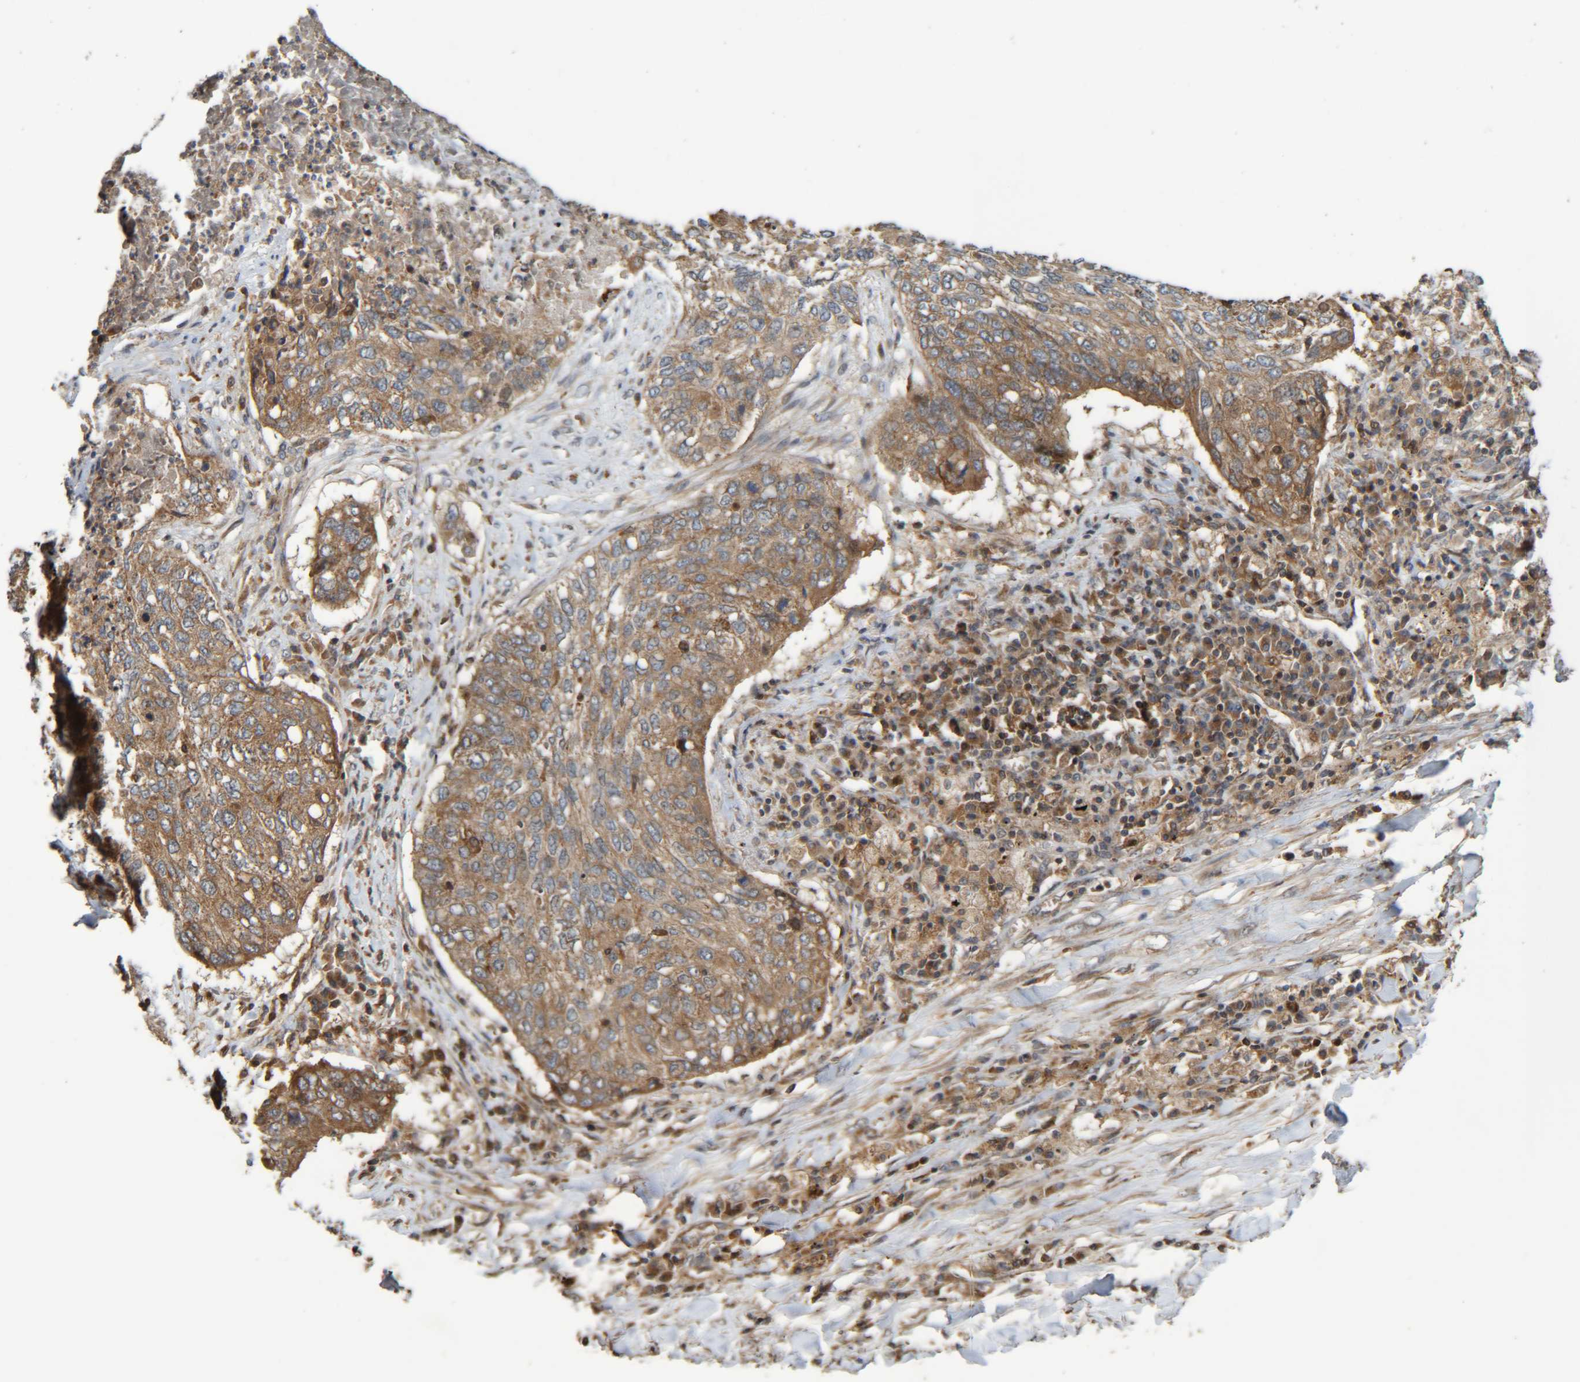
{"staining": {"intensity": "moderate", "quantity": ">75%", "location": "cytoplasmic/membranous"}, "tissue": "lung cancer", "cell_type": "Tumor cells", "image_type": "cancer", "snomed": [{"axis": "morphology", "description": "Squamous cell carcinoma, NOS"}, {"axis": "topography", "description": "Lung"}], "caption": "Human lung cancer stained with a brown dye reveals moderate cytoplasmic/membranous positive positivity in approximately >75% of tumor cells.", "gene": "CCDC57", "patient": {"sex": "female", "age": 63}}